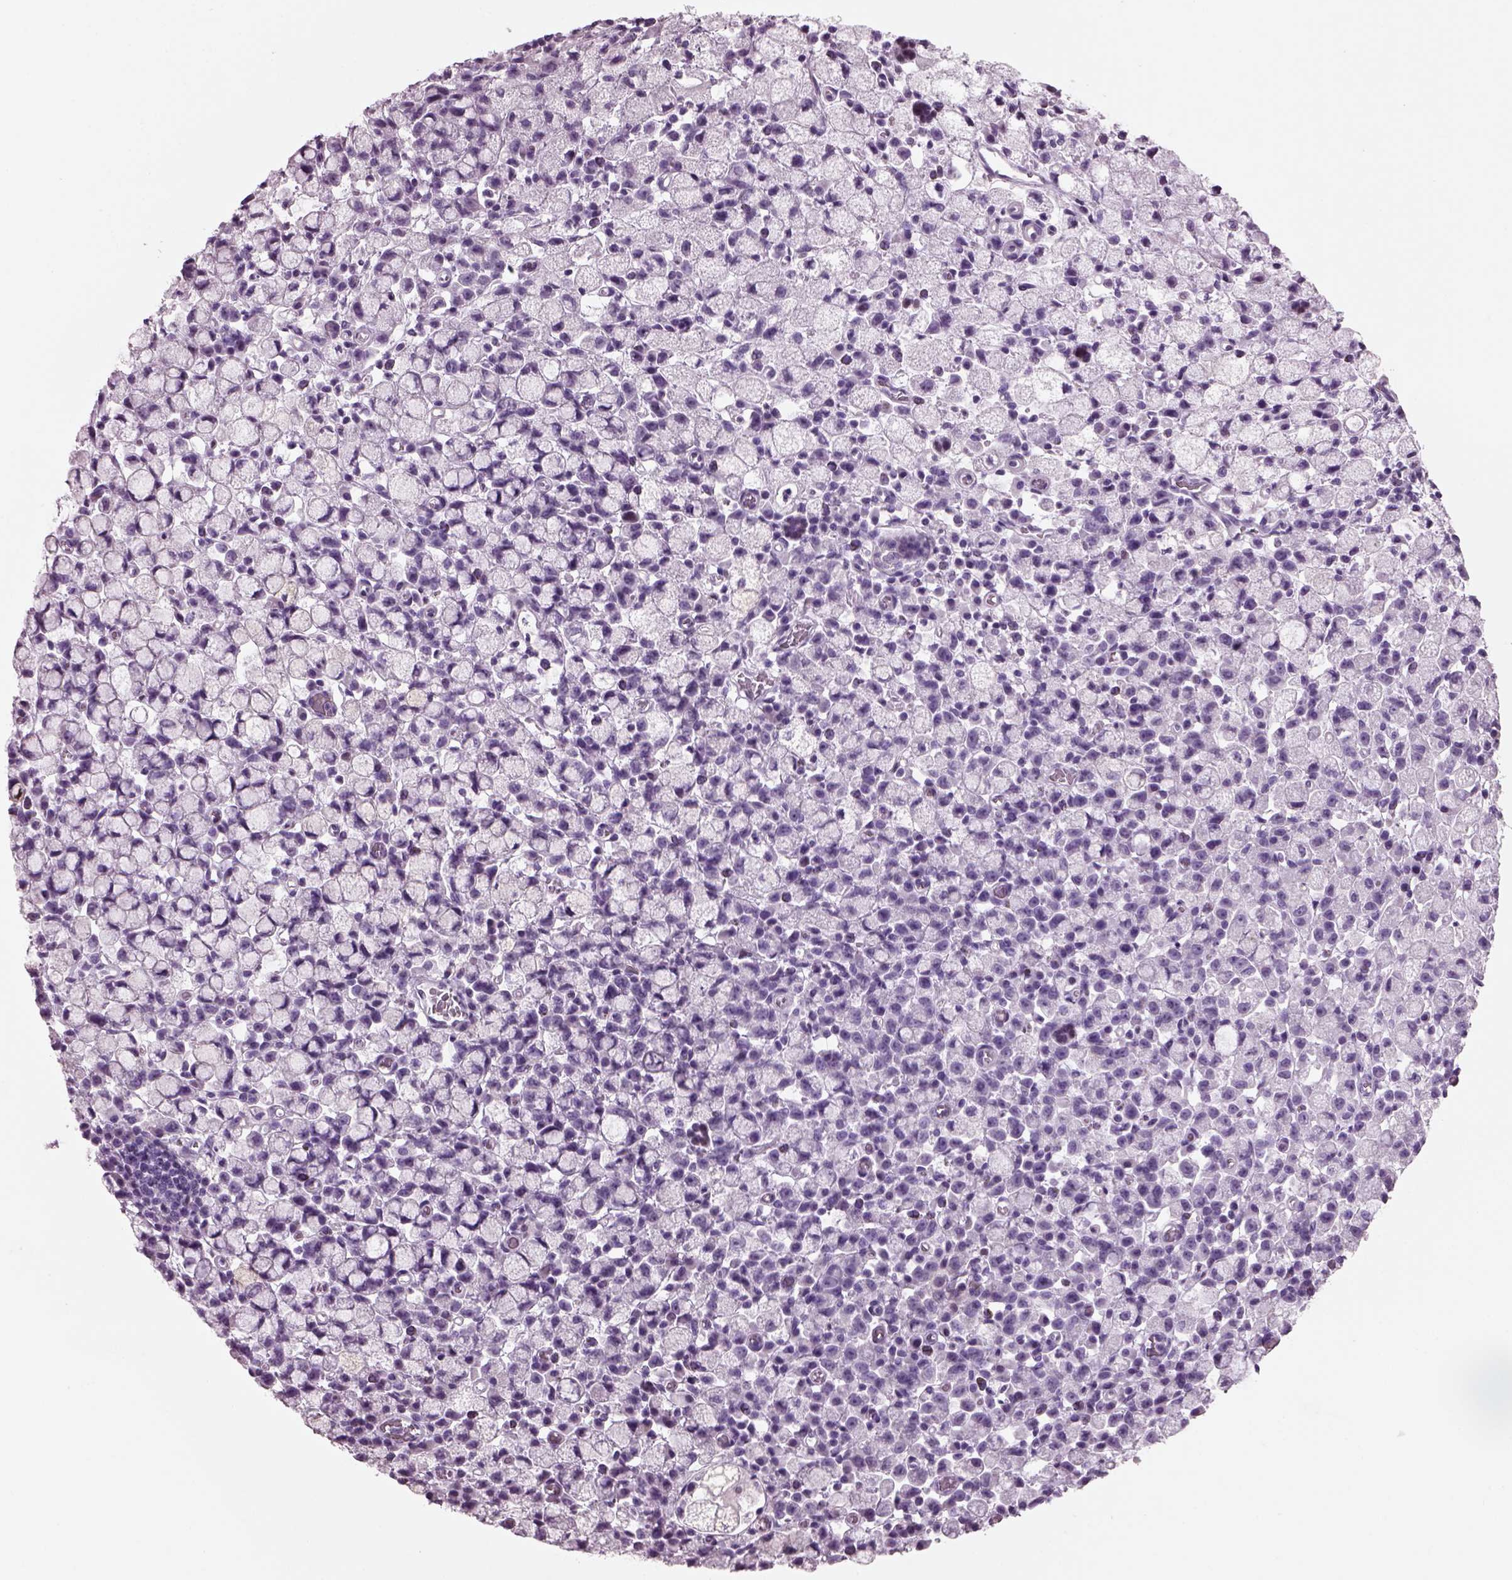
{"staining": {"intensity": "negative", "quantity": "none", "location": "none"}, "tissue": "stomach cancer", "cell_type": "Tumor cells", "image_type": "cancer", "snomed": [{"axis": "morphology", "description": "Adenocarcinoma, NOS"}, {"axis": "topography", "description": "Stomach"}], "caption": "IHC histopathology image of neoplastic tissue: human stomach cancer (adenocarcinoma) stained with DAB displays no significant protein staining in tumor cells.", "gene": "KRTAP3-2", "patient": {"sex": "male", "age": 58}}